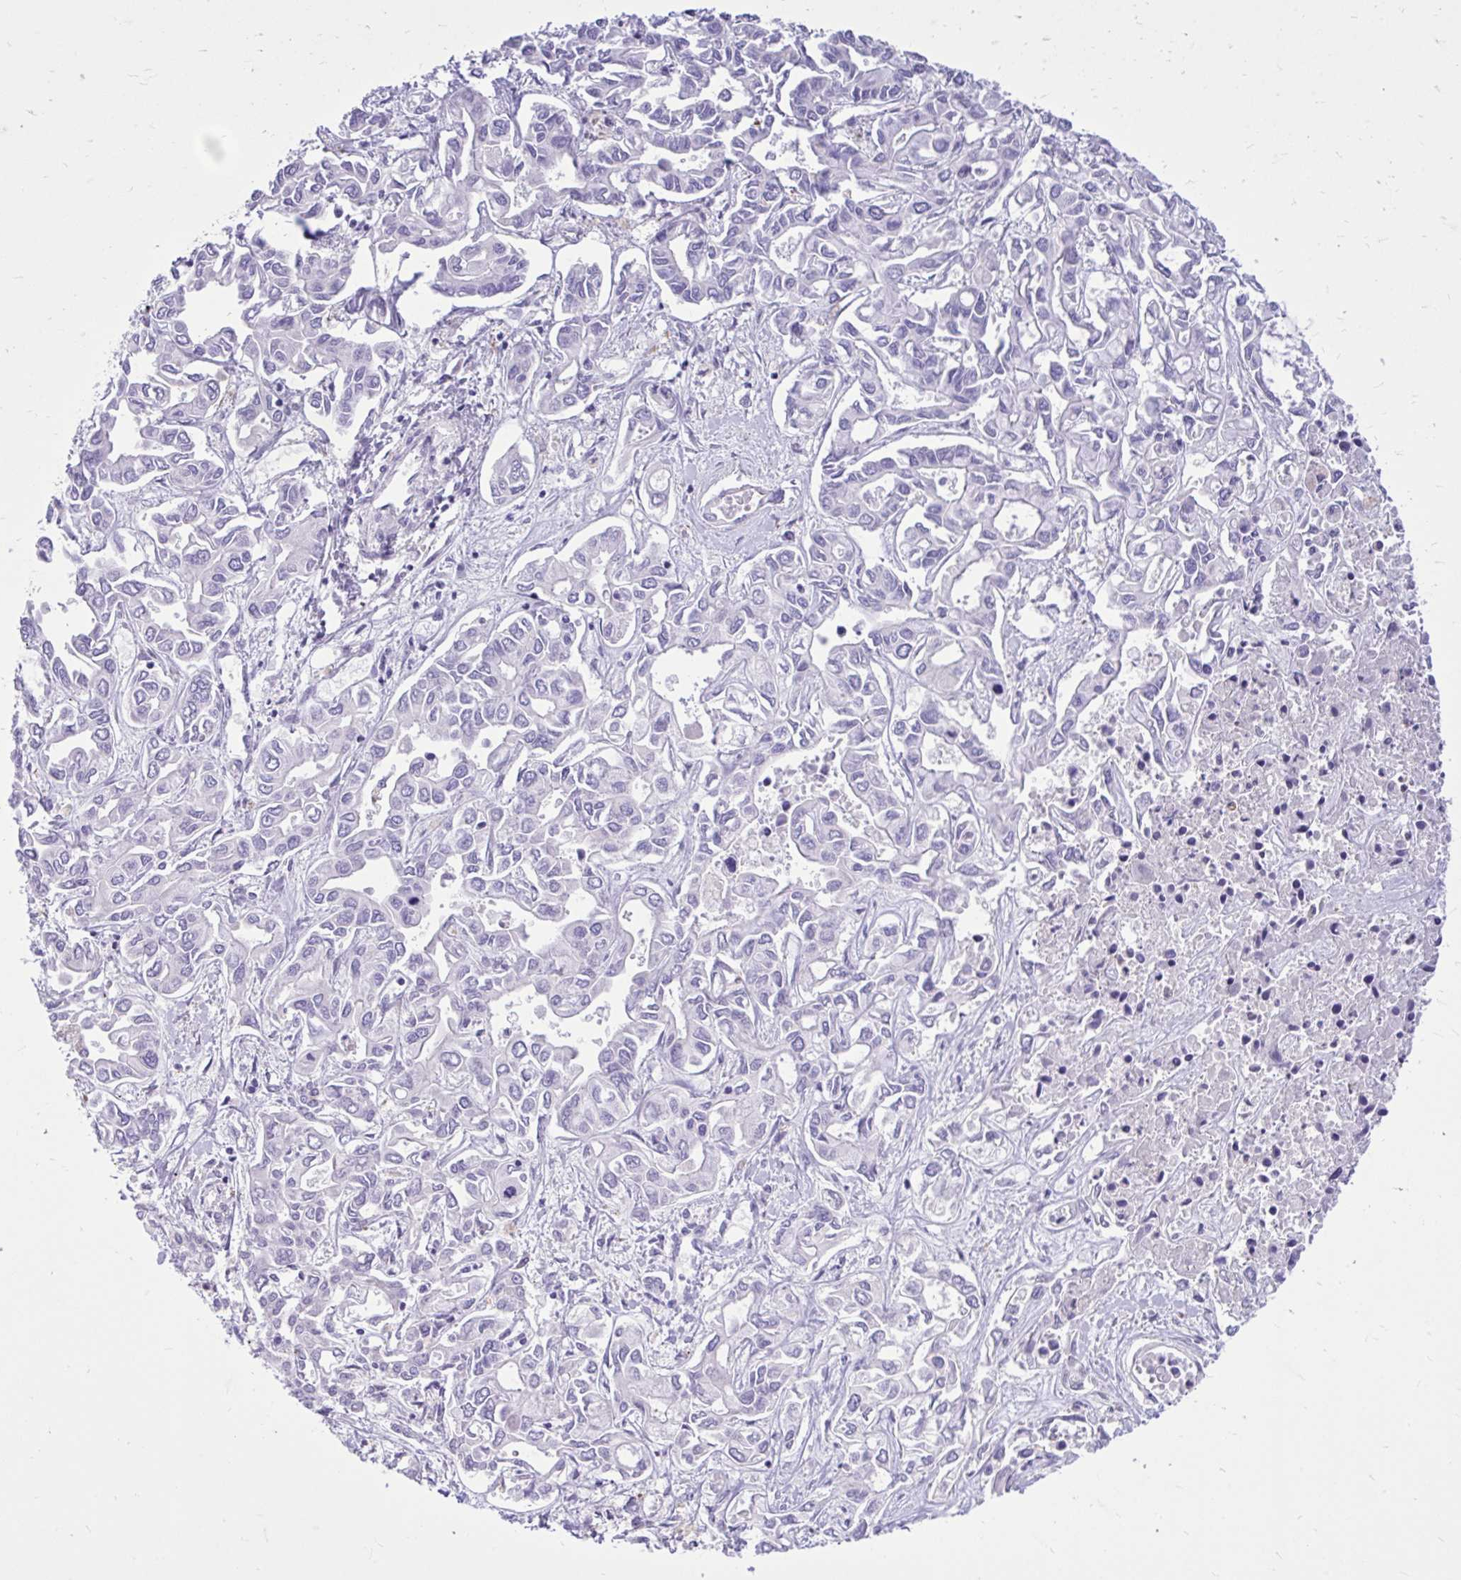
{"staining": {"intensity": "negative", "quantity": "none", "location": "none"}, "tissue": "liver cancer", "cell_type": "Tumor cells", "image_type": "cancer", "snomed": [{"axis": "morphology", "description": "Cholangiocarcinoma"}, {"axis": "topography", "description": "Liver"}], "caption": "Tumor cells are negative for brown protein staining in liver cancer. The staining is performed using DAB brown chromogen with nuclei counter-stained in using hematoxylin.", "gene": "TLR7", "patient": {"sex": "female", "age": 64}}